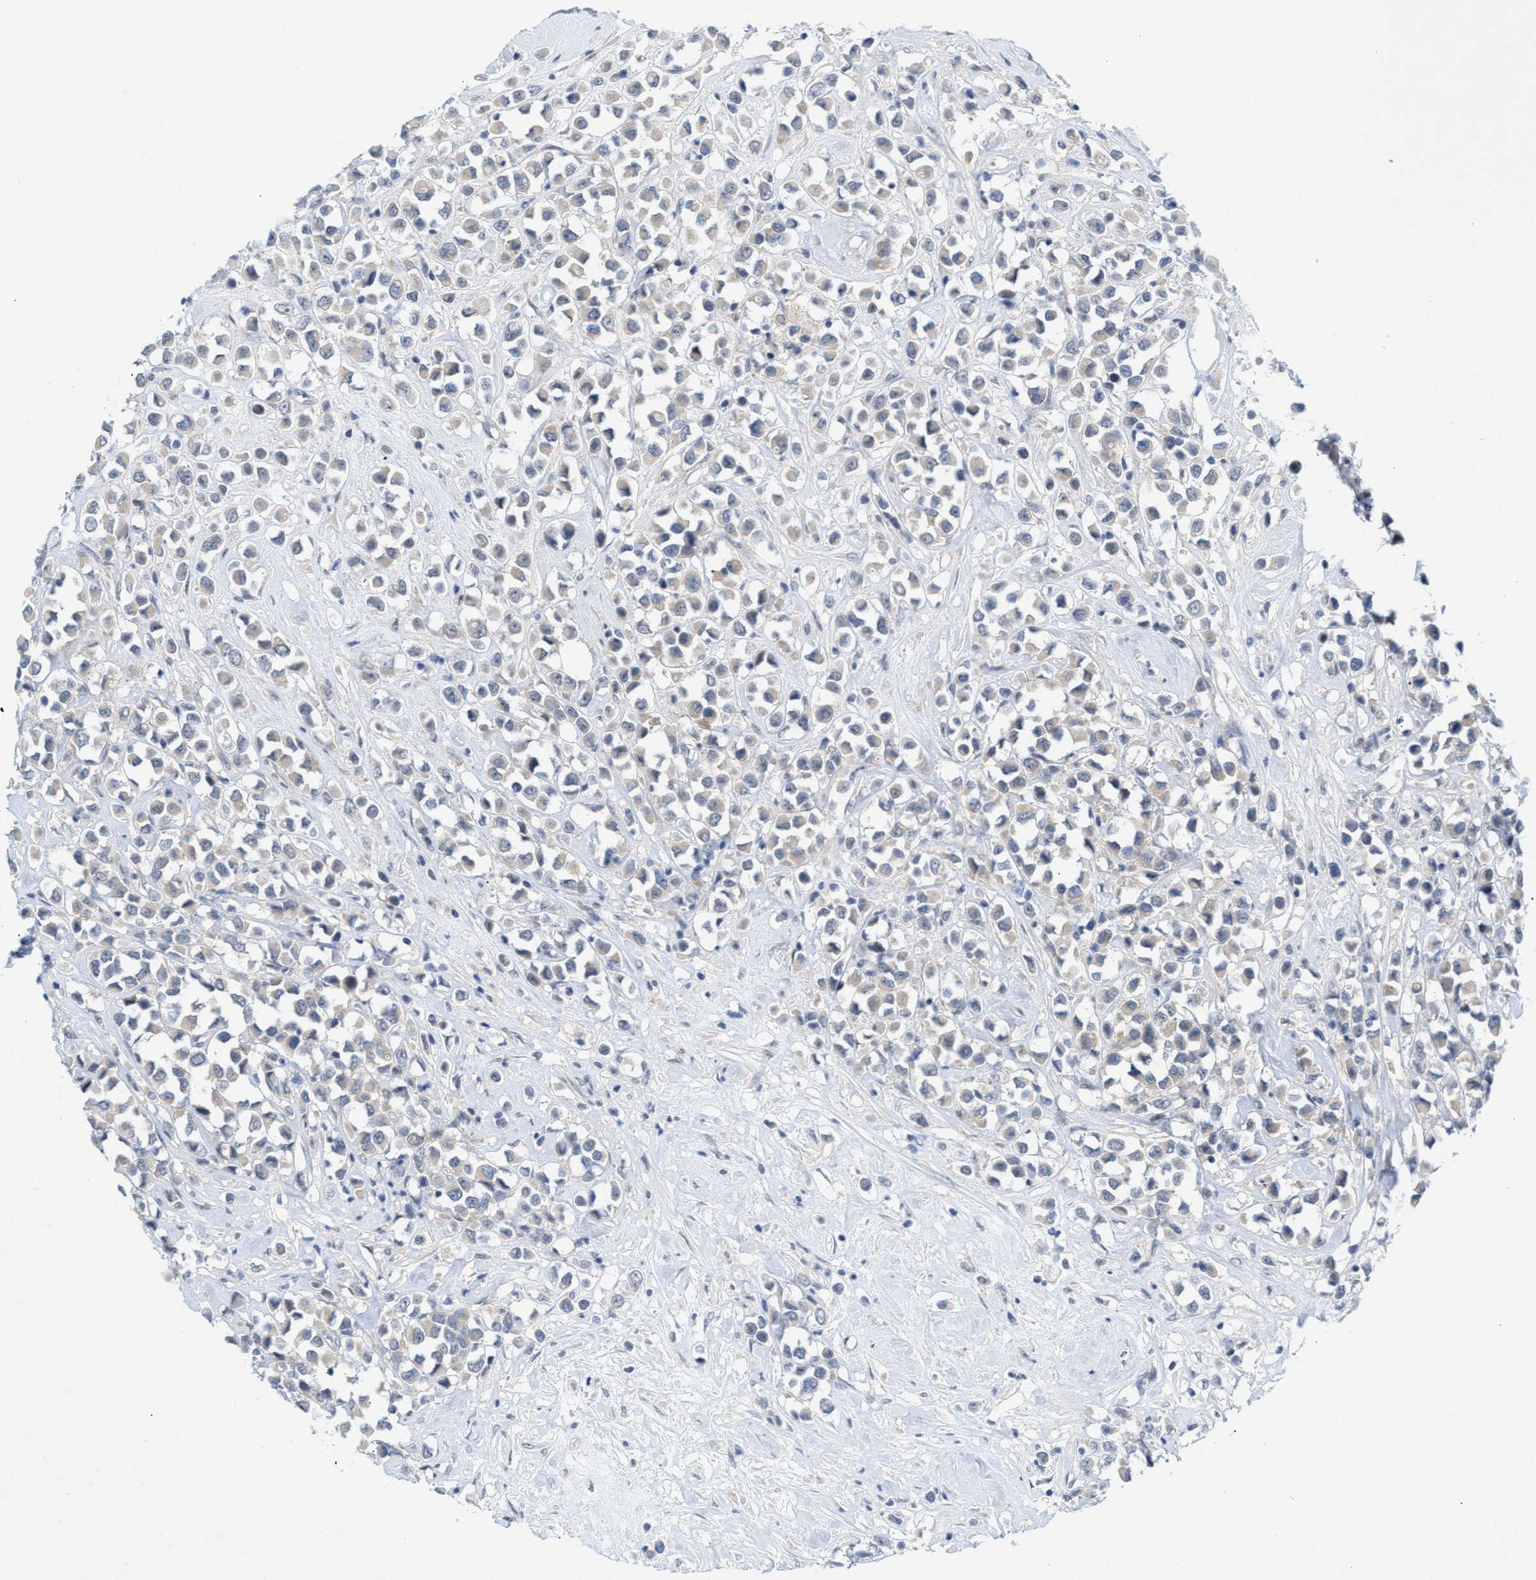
{"staining": {"intensity": "weak", "quantity": "<25%", "location": "cytoplasmic/membranous"}, "tissue": "breast cancer", "cell_type": "Tumor cells", "image_type": "cancer", "snomed": [{"axis": "morphology", "description": "Duct carcinoma"}, {"axis": "topography", "description": "Breast"}], "caption": "High magnification brightfield microscopy of breast intraductal carcinoma stained with DAB (brown) and counterstained with hematoxylin (blue): tumor cells show no significant staining. (Immunohistochemistry (ihc), brightfield microscopy, high magnification).", "gene": "WIPI2", "patient": {"sex": "female", "age": 61}}